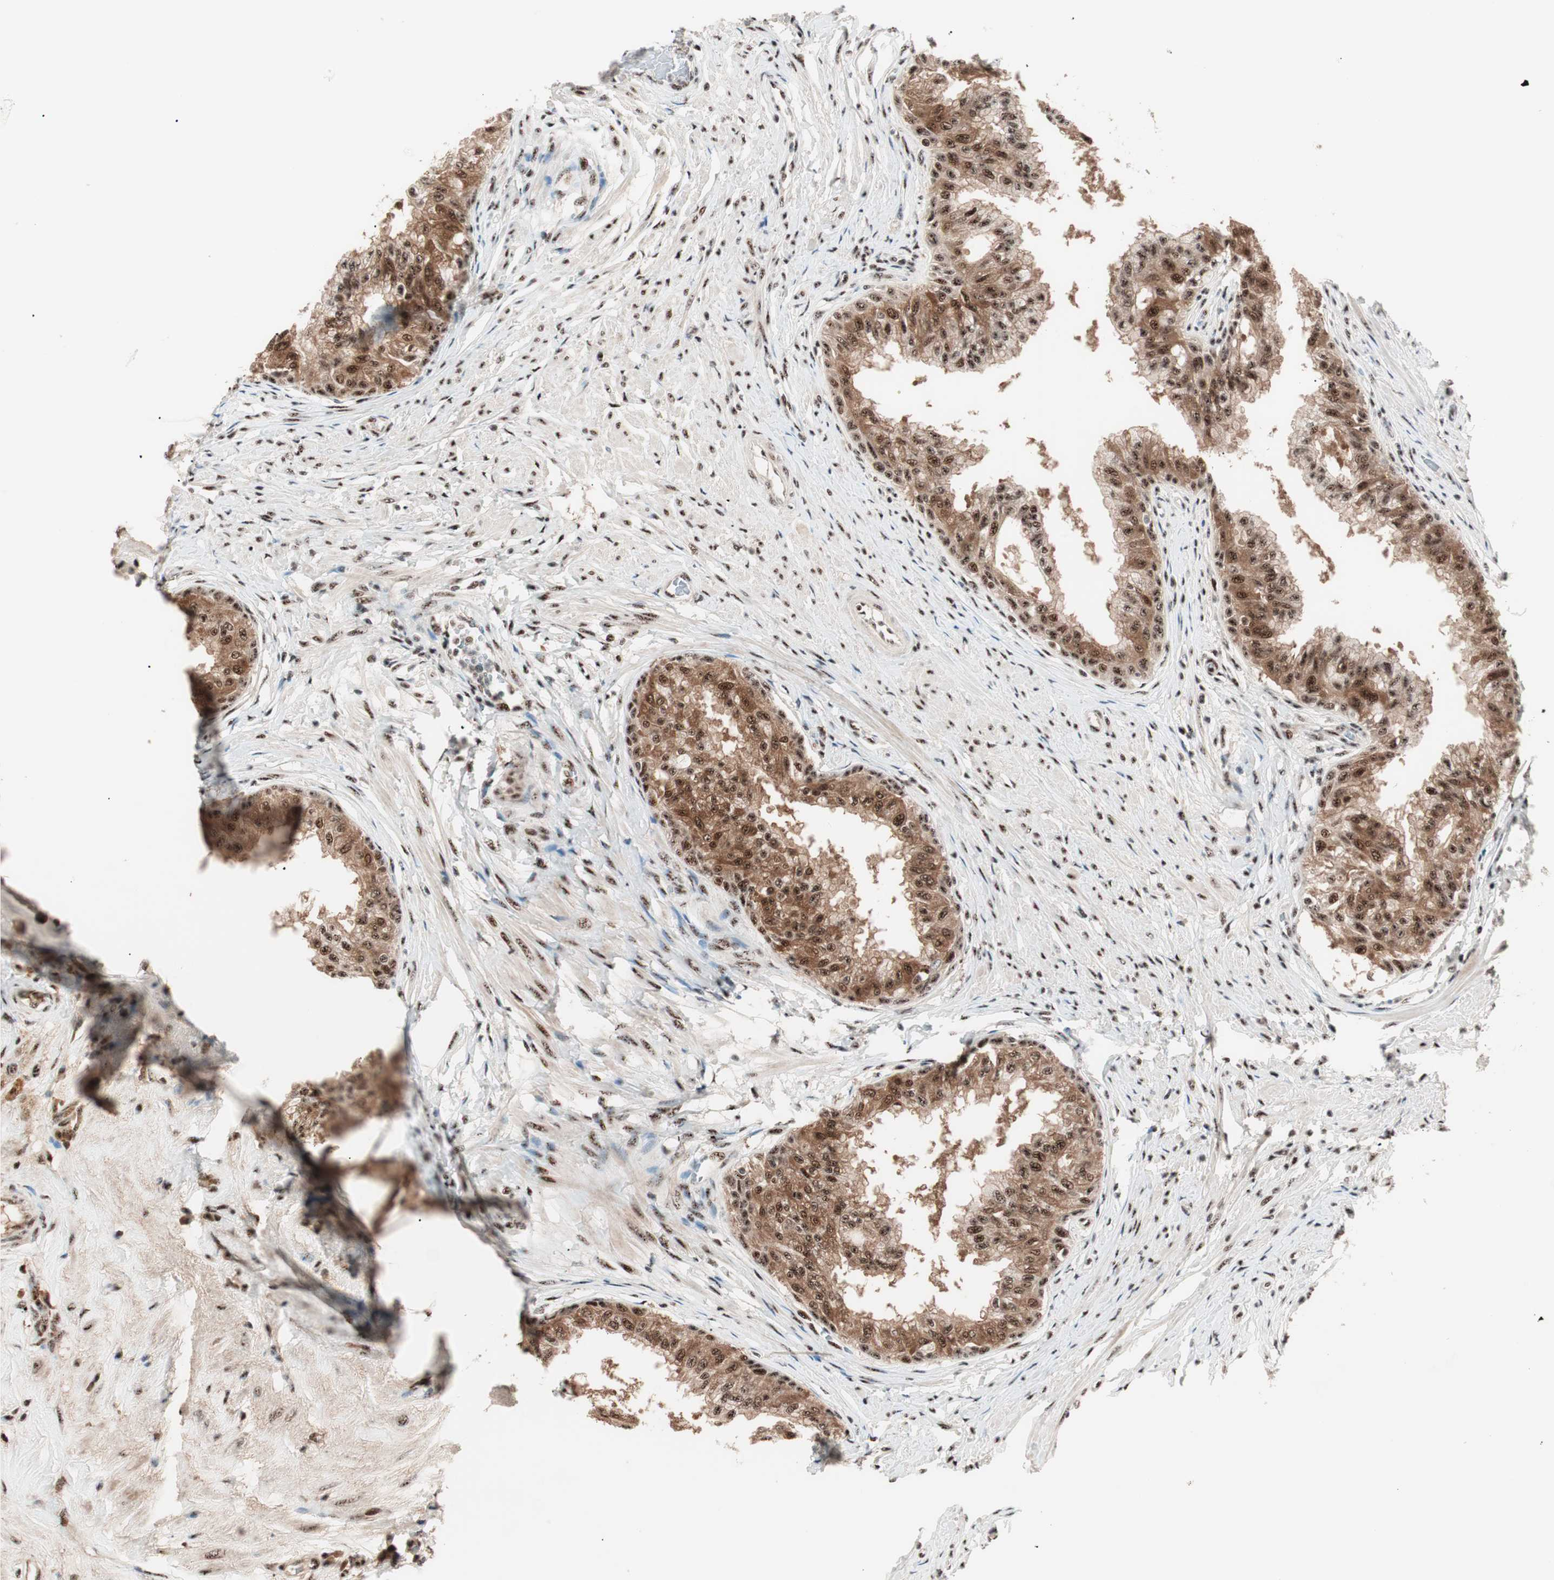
{"staining": {"intensity": "strong", "quantity": ">75%", "location": "cytoplasmic/membranous,nuclear"}, "tissue": "prostate", "cell_type": "Glandular cells", "image_type": "normal", "snomed": [{"axis": "morphology", "description": "Normal tissue, NOS"}, {"axis": "topography", "description": "Prostate"}, {"axis": "topography", "description": "Seminal veicle"}], "caption": "Brown immunohistochemical staining in normal human prostate reveals strong cytoplasmic/membranous,nuclear expression in about >75% of glandular cells. Nuclei are stained in blue.", "gene": "NR5A2", "patient": {"sex": "male", "age": 60}}